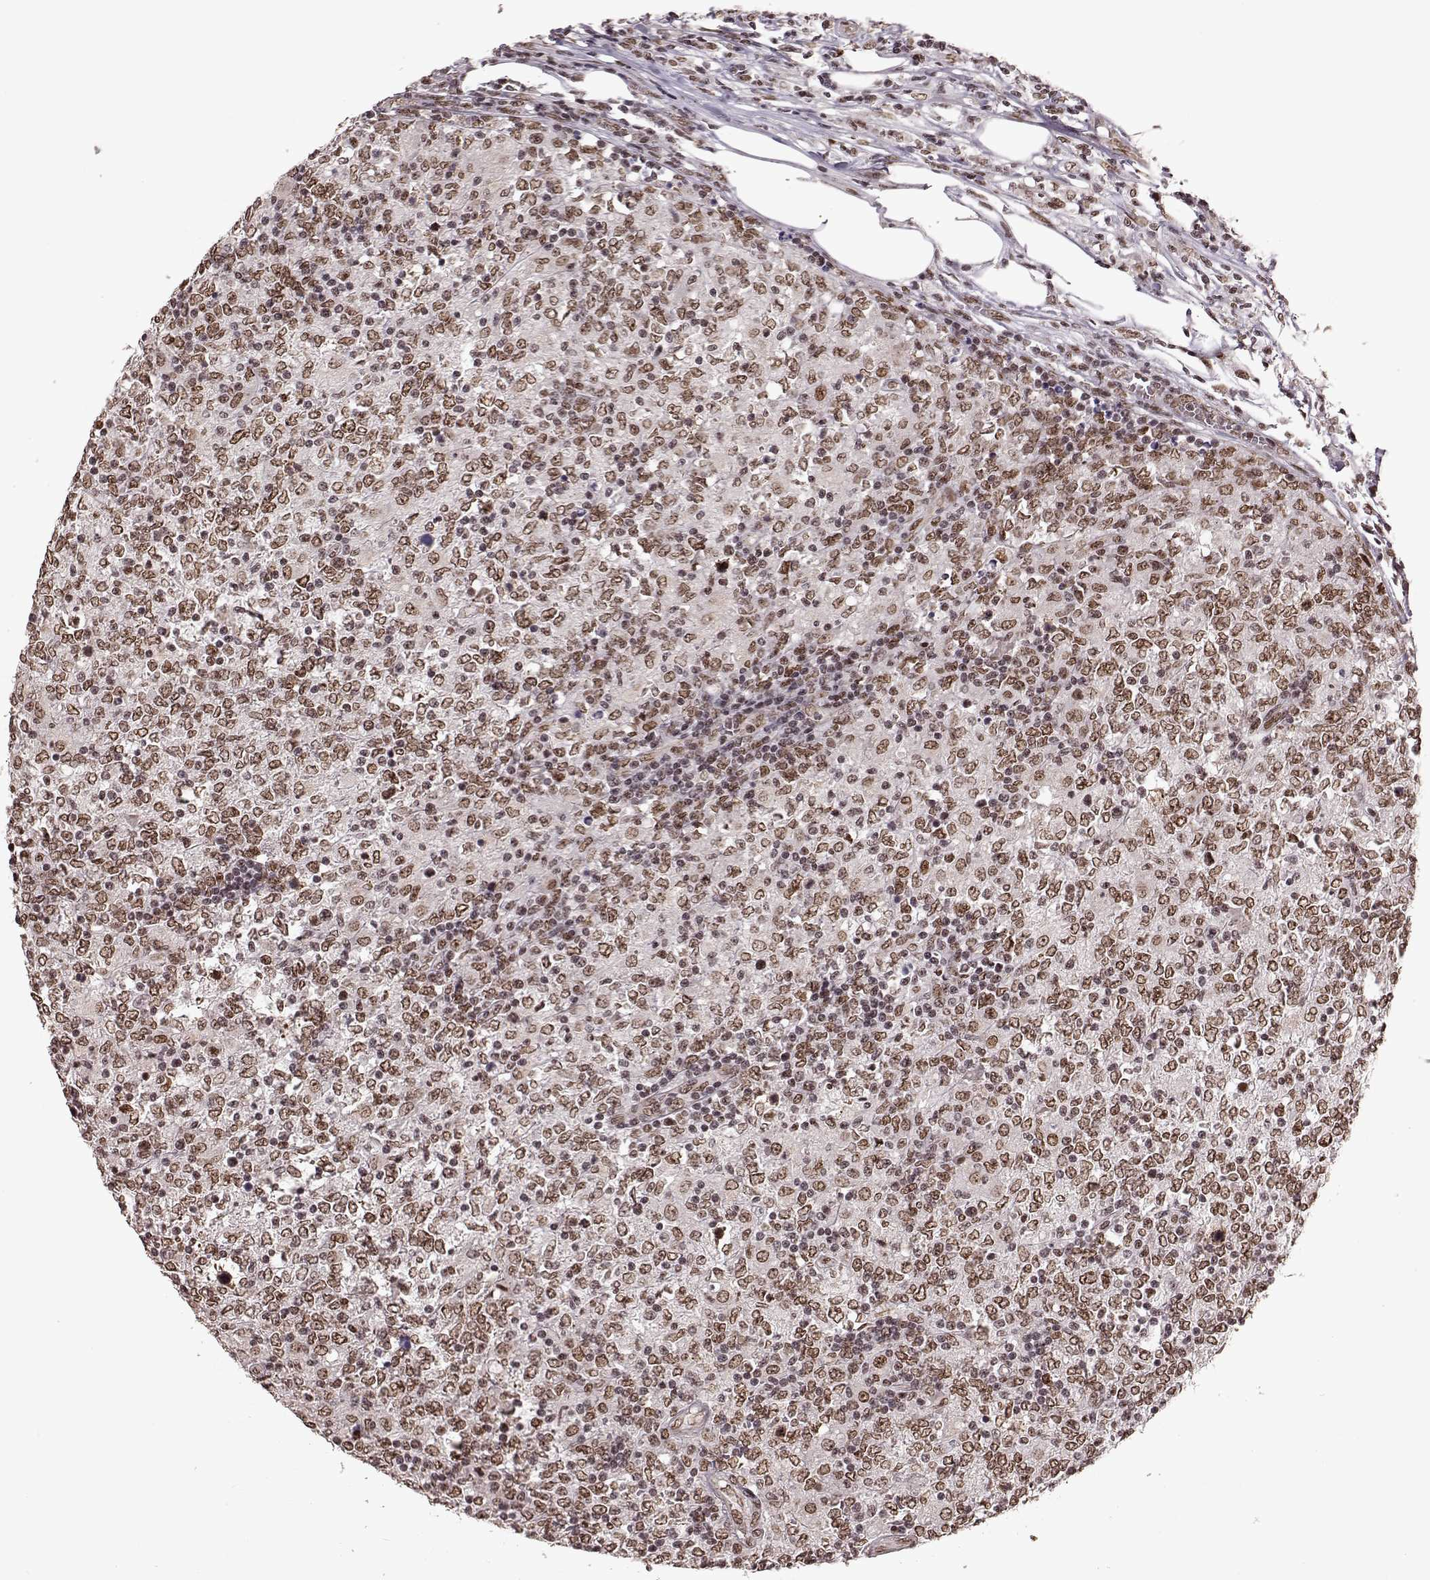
{"staining": {"intensity": "weak", "quantity": ">75%", "location": "nuclear"}, "tissue": "lymphoma", "cell_type": "Tumor cells", "image_type": "cancer", "snomed": [{"axis": "morphology", "description": "Malignant lymphoma, non-Hodgkin's type, High grade"}, {"axis": "topography", "description": "Lymph node"}], "caption": "The histopathology image demonstrates a brown stain indicating the presence of a protein in the nuclear of tumor cells in malignant lymphoma, non-Hodgkin's type (high-grade). The protein of interest is stained brown, and the nuclei are stained in blue (DAB IHC with brightfield microscopy, high magnification).", "gene": "RRAGD", "patient": {"sex": "female", "age": 84}}